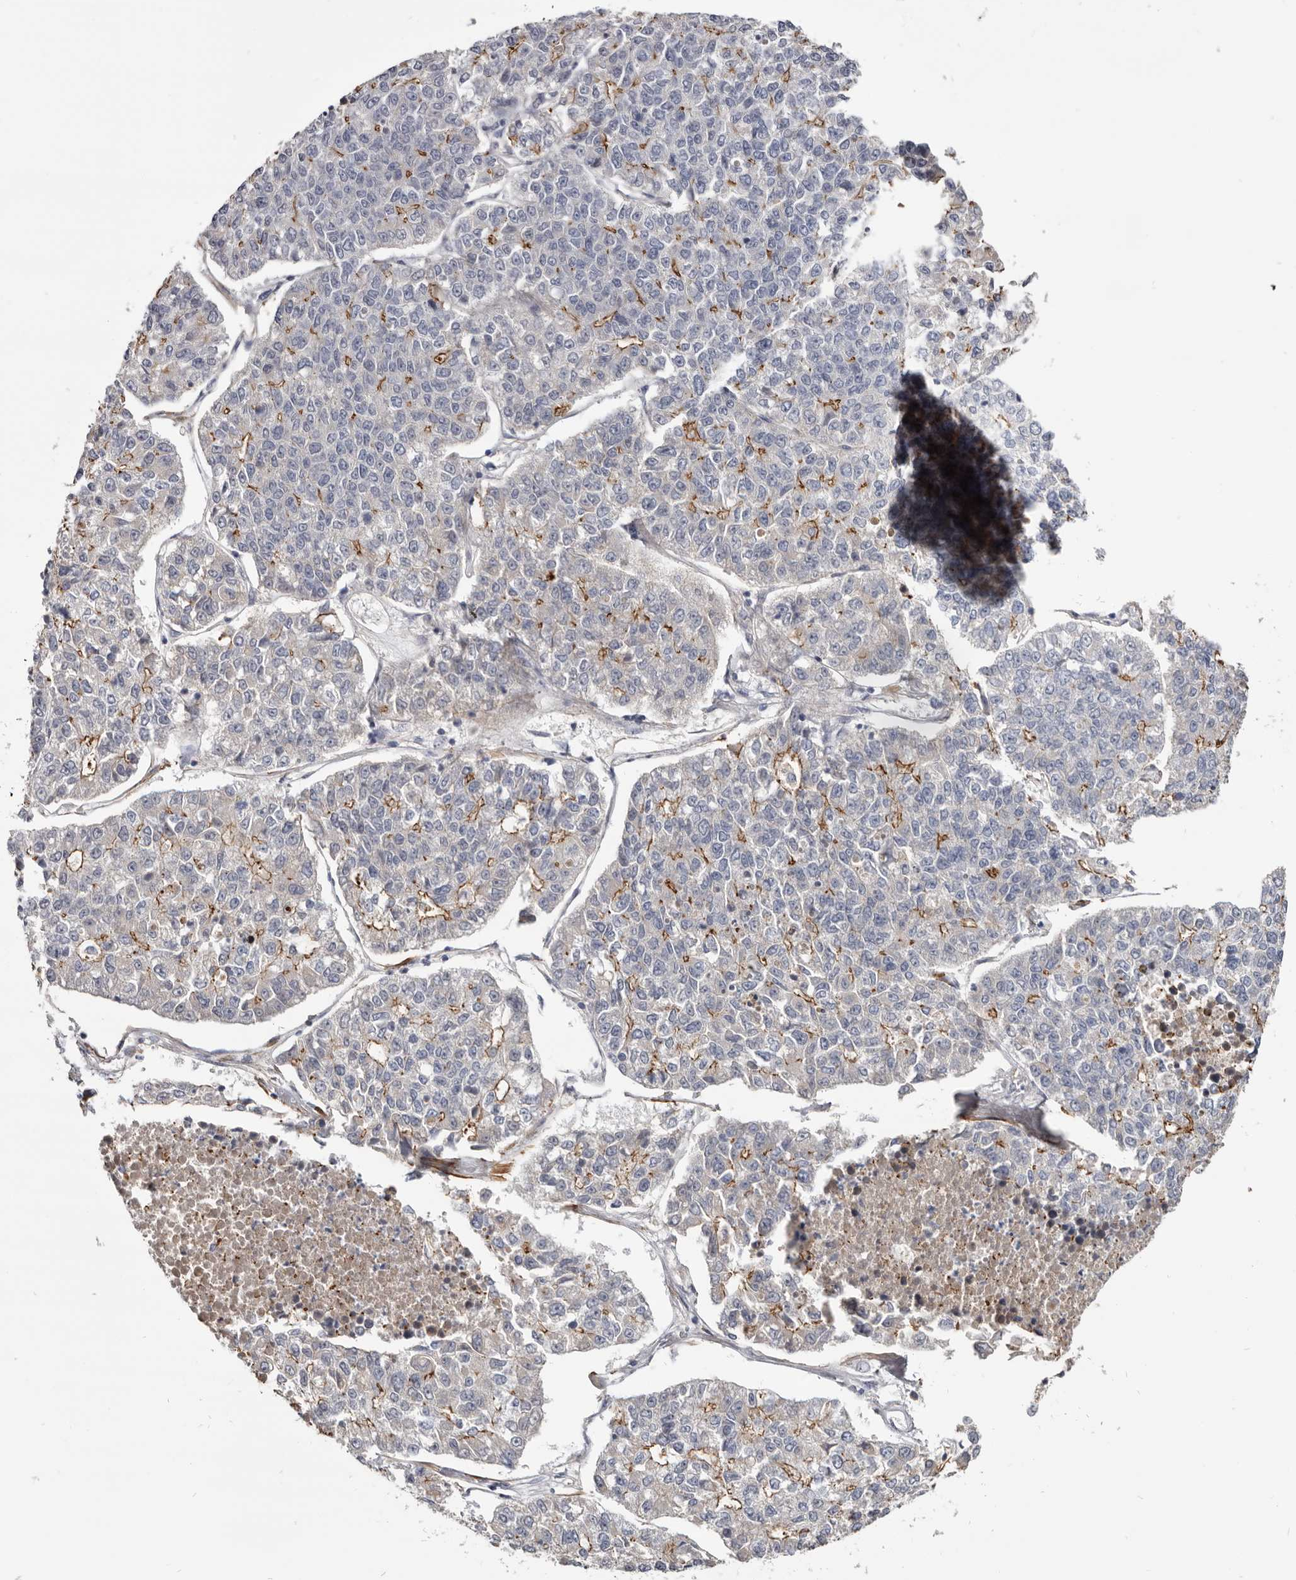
{"staining": {"intensity": "moderate", "quantity": "<25%", "location": "cytoplasmic/membranous"}, "tissue": "lung cancer", "cell_type": "Tumor cells", "image_type": "cancer", "snomed": [{"axis": "morphology", "description": "Adenocarcinoma, NOS"}, {"axis": "topography", "description": "Lung"}], "caption": "Immunohistochemistry photomicrograph of neoplastic tissue: human lung adenocarcinoma stained using IHC displays low levels of moderate protein expression localized specifically in the cytoplasmic/membranous of tumor cells, appearing as a cytoplasmic/membranous brown color.", "gene": "CGN", "patient": {"sex": "male", "age": 49}}